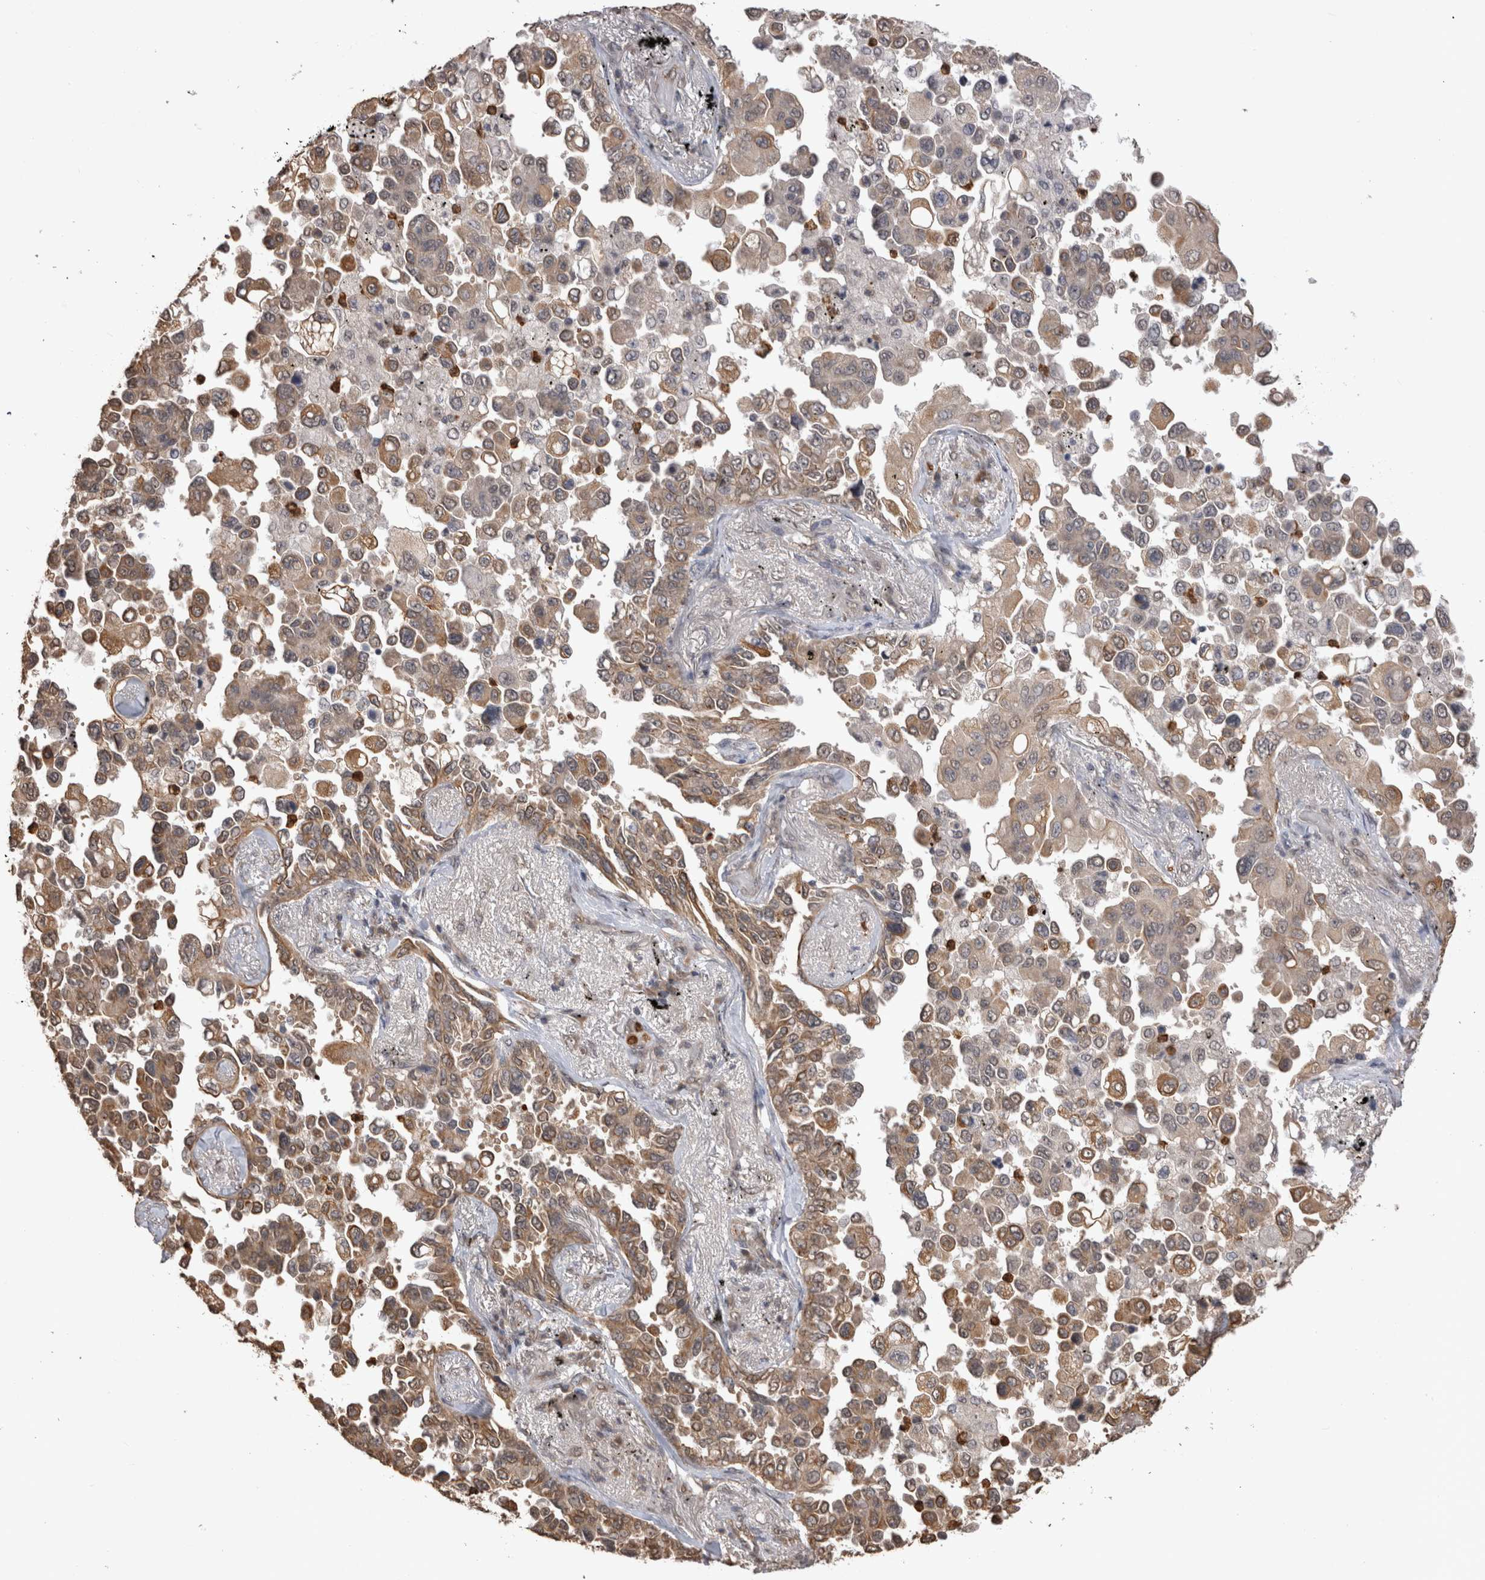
{"staining": {"intensity": "weak", "quantity": ">75%", "location": "cytoplasmic/membranous"}, "tissue": "lung cancer", "cell_type": "Tumor cells", "image_type": "cancer", "snomed": [{"axis": "morphology", "description": "Adenocarcinoma, NOS"}, {"axis": "topography", "description": "Lung"}], "caption": "The immunohistochemical stain highlights weak cytoplasmic/membranous expression in tumor cells of adenocarcinoma (lung) tissue.", "gene": "PAK4", "patient": {"sex": "female", "age": 67}}